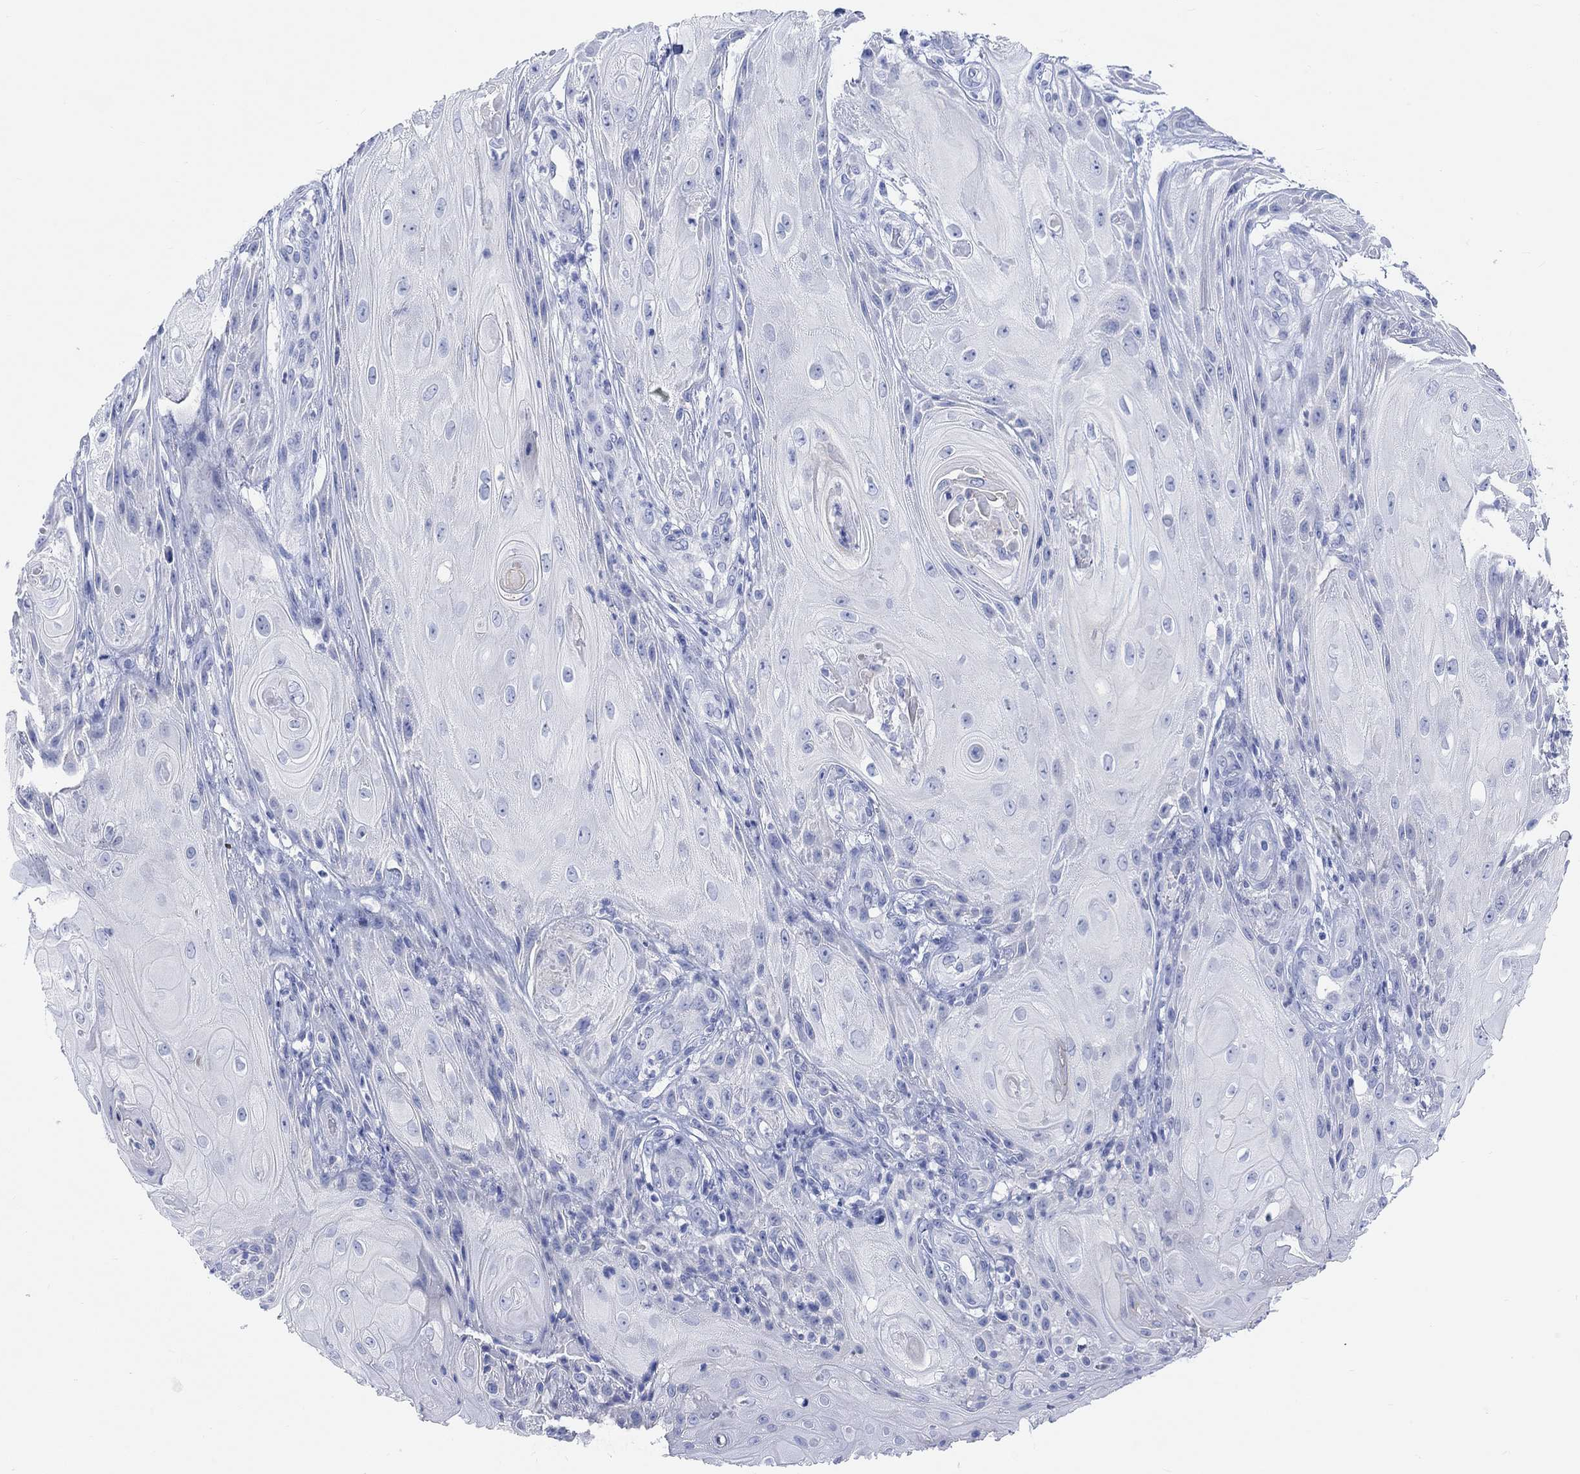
{"staining": {"intensity": "negative", "quantity": "none", "location": "none"}, "tissue": "skin cancer", "cell_type": "Tumor cells", "image_type": "cancer", "snomed": [{"axis": "morphology", "description": "Squamous cell carcinoma, NOS"}, {"axis": "topography", "description": "Skin"}], "caption": "This photomicrograph is of skin cancer (squamous cell carcinoma) stained with immunohistochemistry (IHC) to label a protein in brown with the nuclei are counter-stained blue. There is no positivity in tumor cells. (DAB (3,3'-diaminobenzidine) IHC with hematoxylin counter stain).", "gene": "XIRP2", "patient": {"sex": "male", "age": 62}}